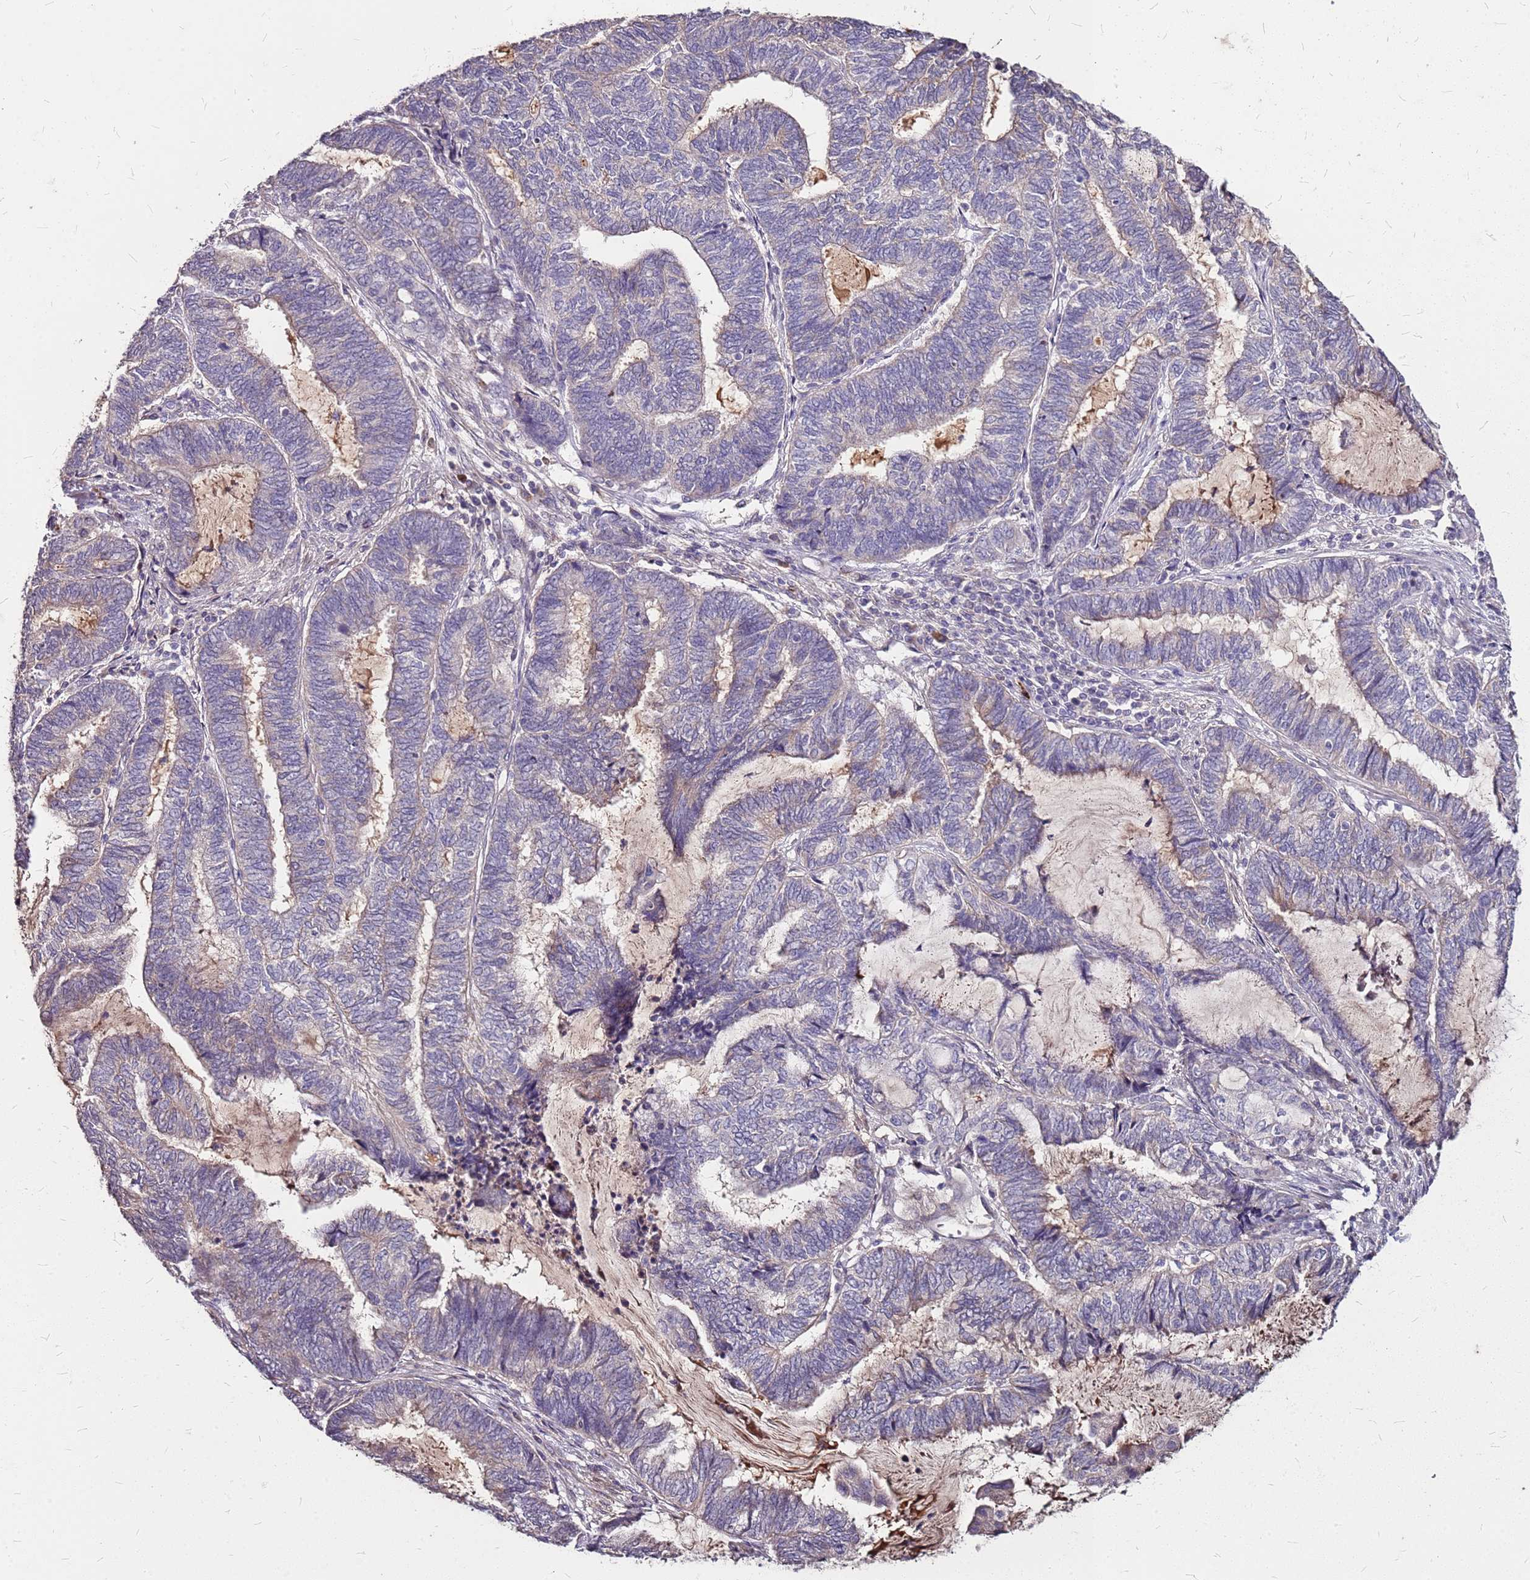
{"staining": {"intensity": "negative", "quantity": "none", "location": "none"}, "tissue": "endometrial cancer", "cell_type": "Tumor cells", "image_type": "cancer", "snomed": [{"axis": "morphology", "description": "Adenocarcinoma, NOS"}, {"axis": "topography", "description": "Uterus"}, {"axis": "topography", "description": "Endometrium"}], "caption": "Endometrial cancer was stained to show a protein in brown. There is no significant positivity in tumor cells. (Immunohistochemistry, brightfield microscopy, high magnification).", "gene": "DCDC2C", "patient": {"sex": "female", "age": 70}}